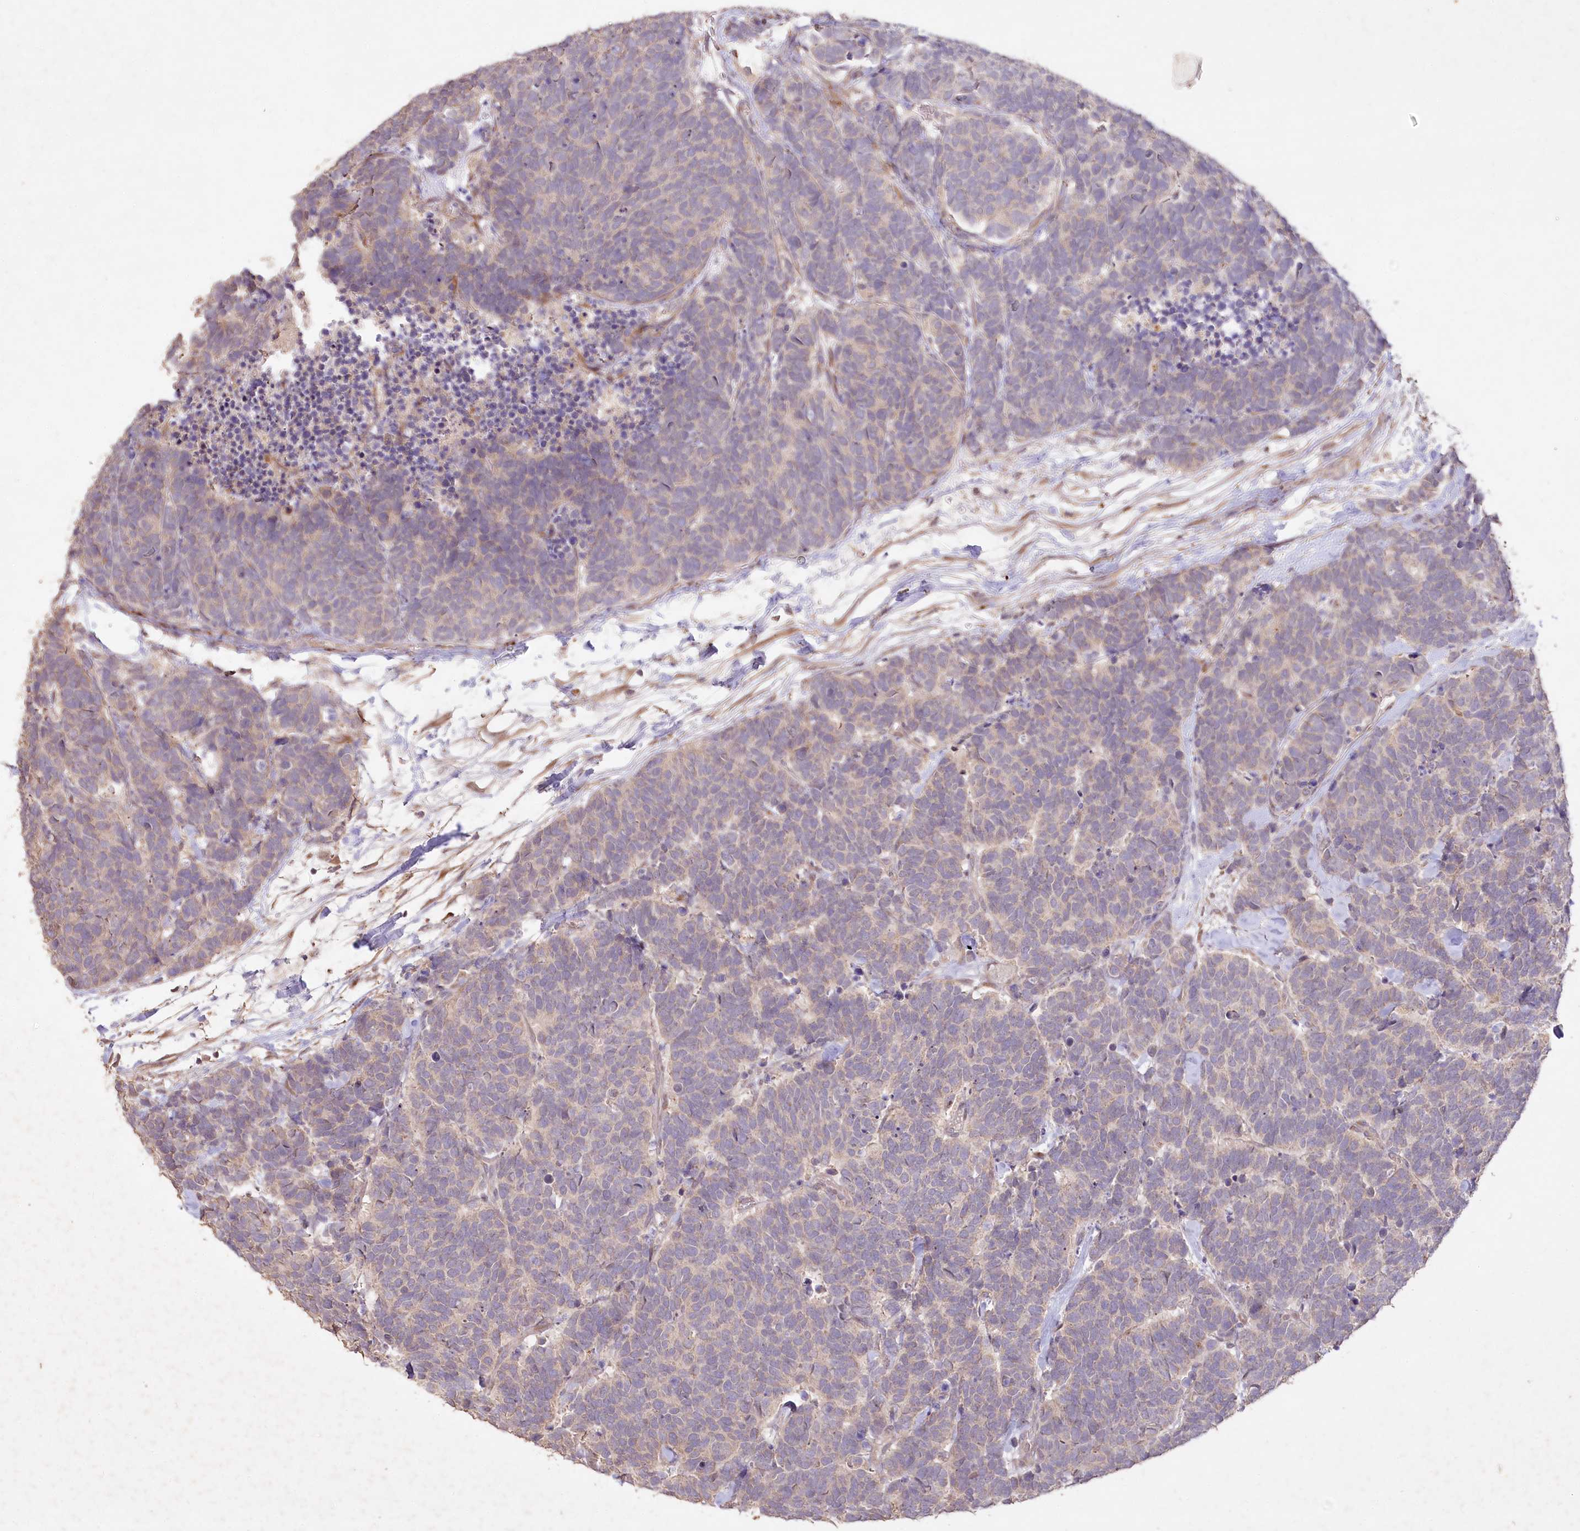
{"staining": {"intensity": "weak", "quantity": "<25%", "location": "cytoplasmic/membranous"}, "tissue": "carcinoid", "cell_type": "Tumor cells", "image_type": "cancer", "snomed": [{"axis": "morphology", "description": "Carcinoma, NOS"}, {"axis": "morphology", "description": "Carcinoid, malignant, NOS"}, {"axis": "topography", "description": "Urinary bladder"}], "caption": "An image of carcinoid (malignant) stained for a protein reveals no brown staining in tumor cells.", "gene": "IRAK1BP1", "patient": {"sex": "male", "age": 57}}